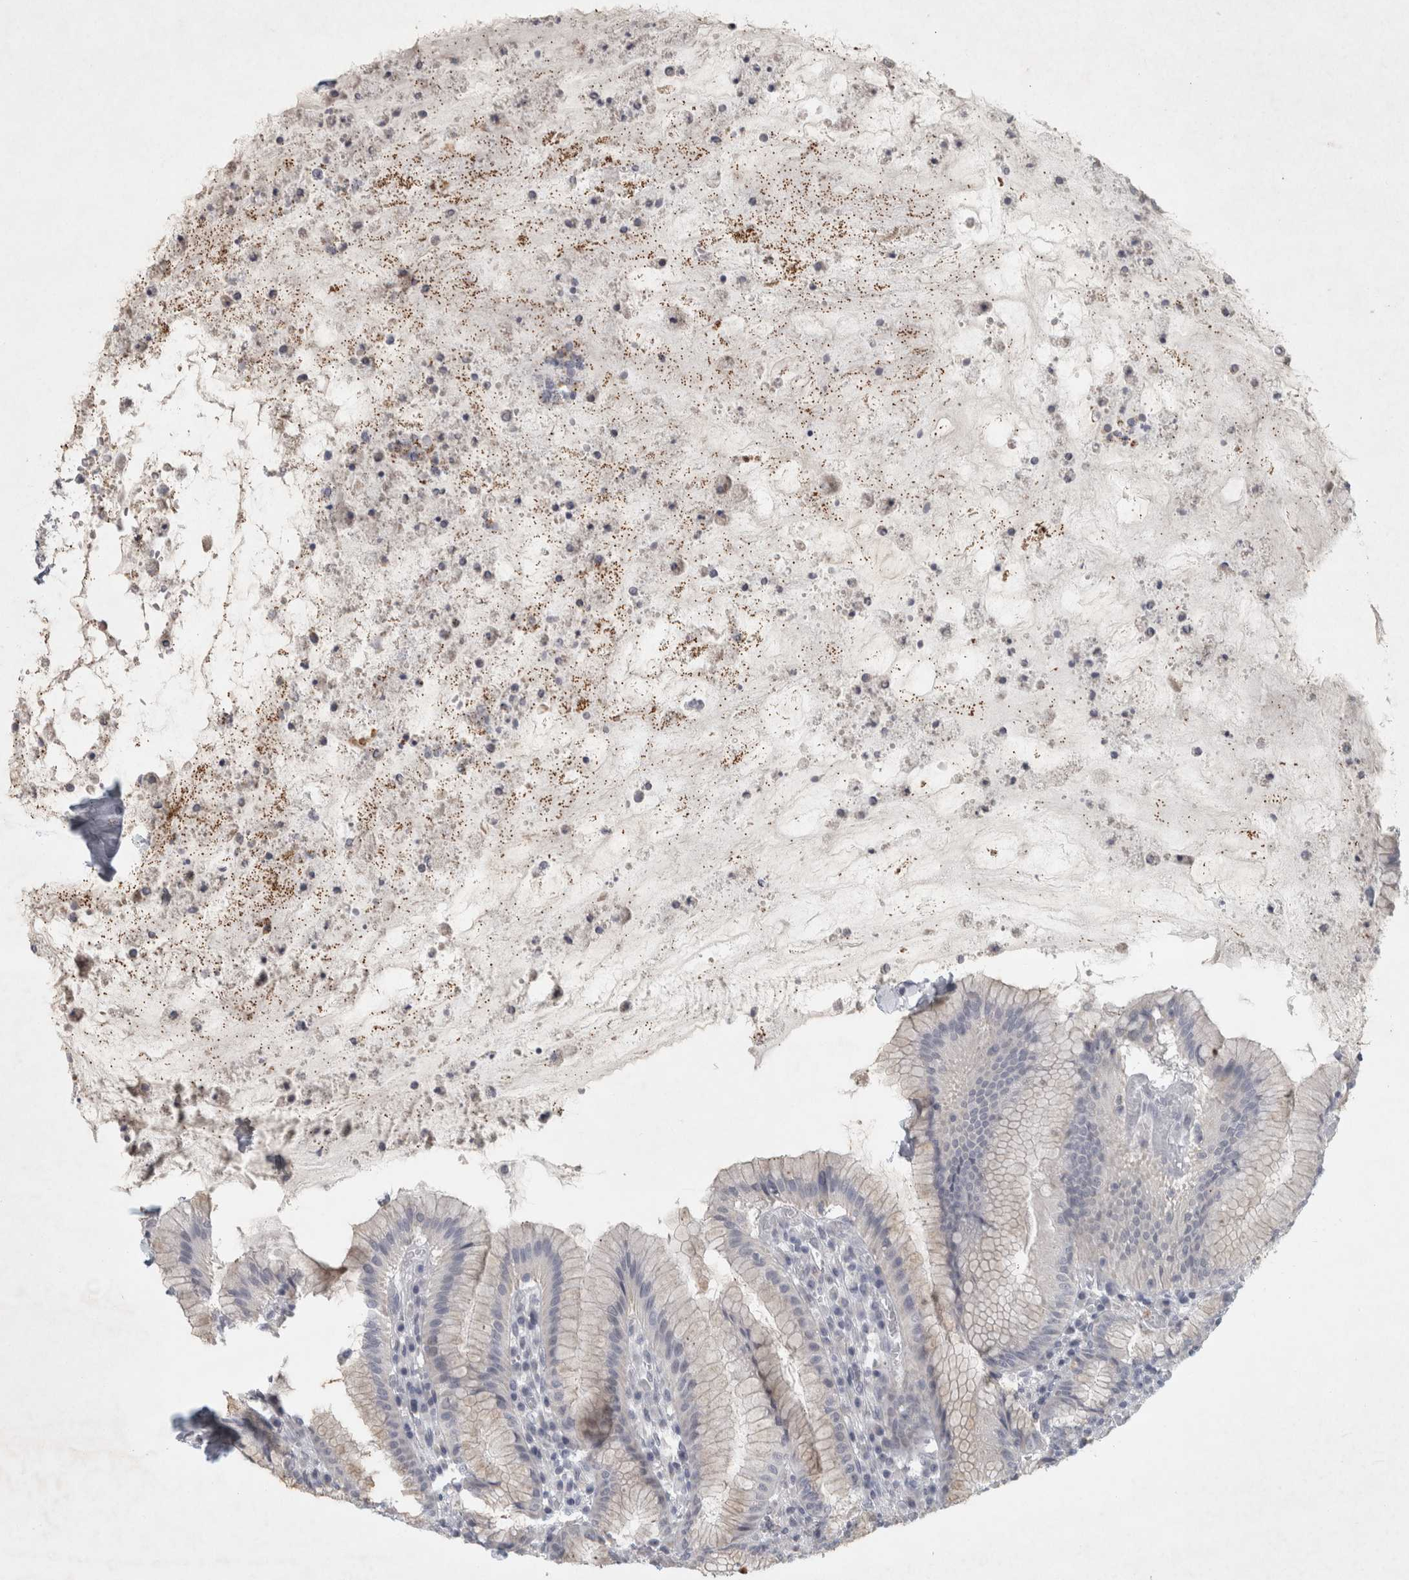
{"staining": {"intensity": "negative", "quantity": "none", "location": "none"}, "tissue": "stomach", "cell_type": "Glandular cells", "image_type": "normal", "snomed": [{"axis": "morphology", "description": "Normal tissue, NOS"}, {"axis": "topography", "description": "Stomach"}], "caption": "A micrograph of stomach stained for a protein shows no brown staining in glandular cells.", "gene": "PTPRN2", "patient": {"sex": "male", "age": 55}}